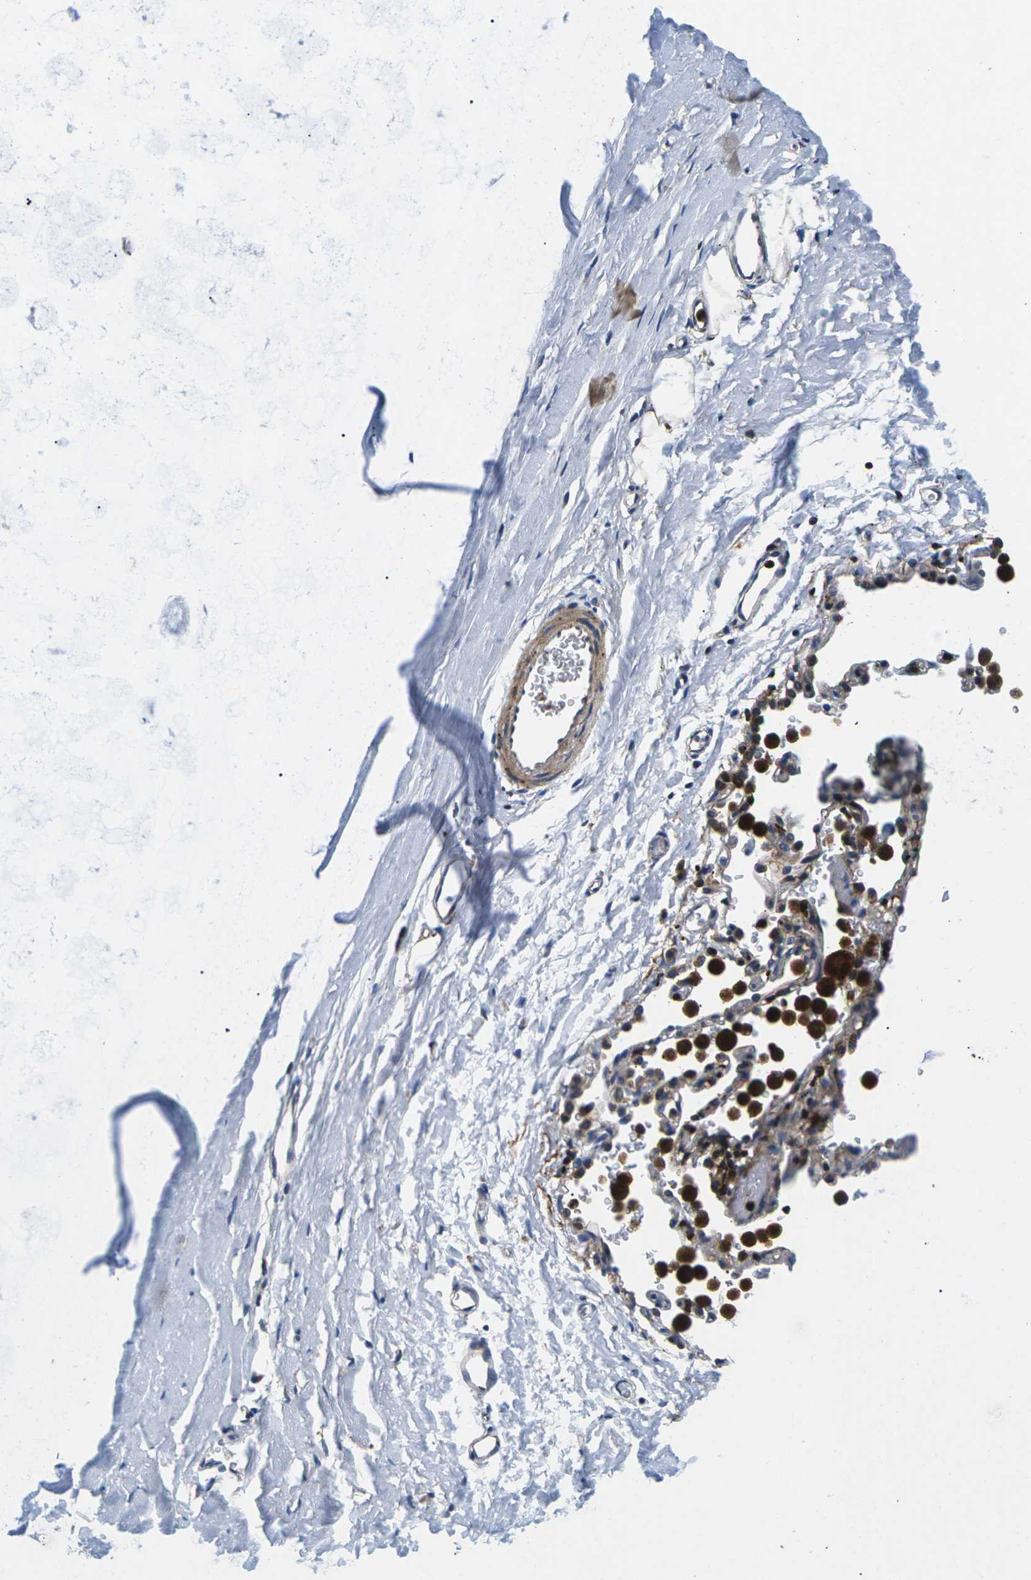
{"staining": {"intensity": "weak", "quantity": "<25%", "location": "cytoplasmic/membranous"}, "tissue": "adipose tissue", "cell_type": "Adipocytes", "image_type": "normal", "snomed": [{"axis": "morphology", "description": "Normal tissue, NOS"}, {"axis": "topography", "description": "Cartilage tissue"}, {"axis": "topography", "description": "Bronchus"}], "caption": "Immunohistochemistry (IHC) image of unremarkable adipose tissue stained for a protein (brown), which shows no staining in adipocytes.", "gene": "PLCE1", "patient": {"sex": "female", "age": 53}}